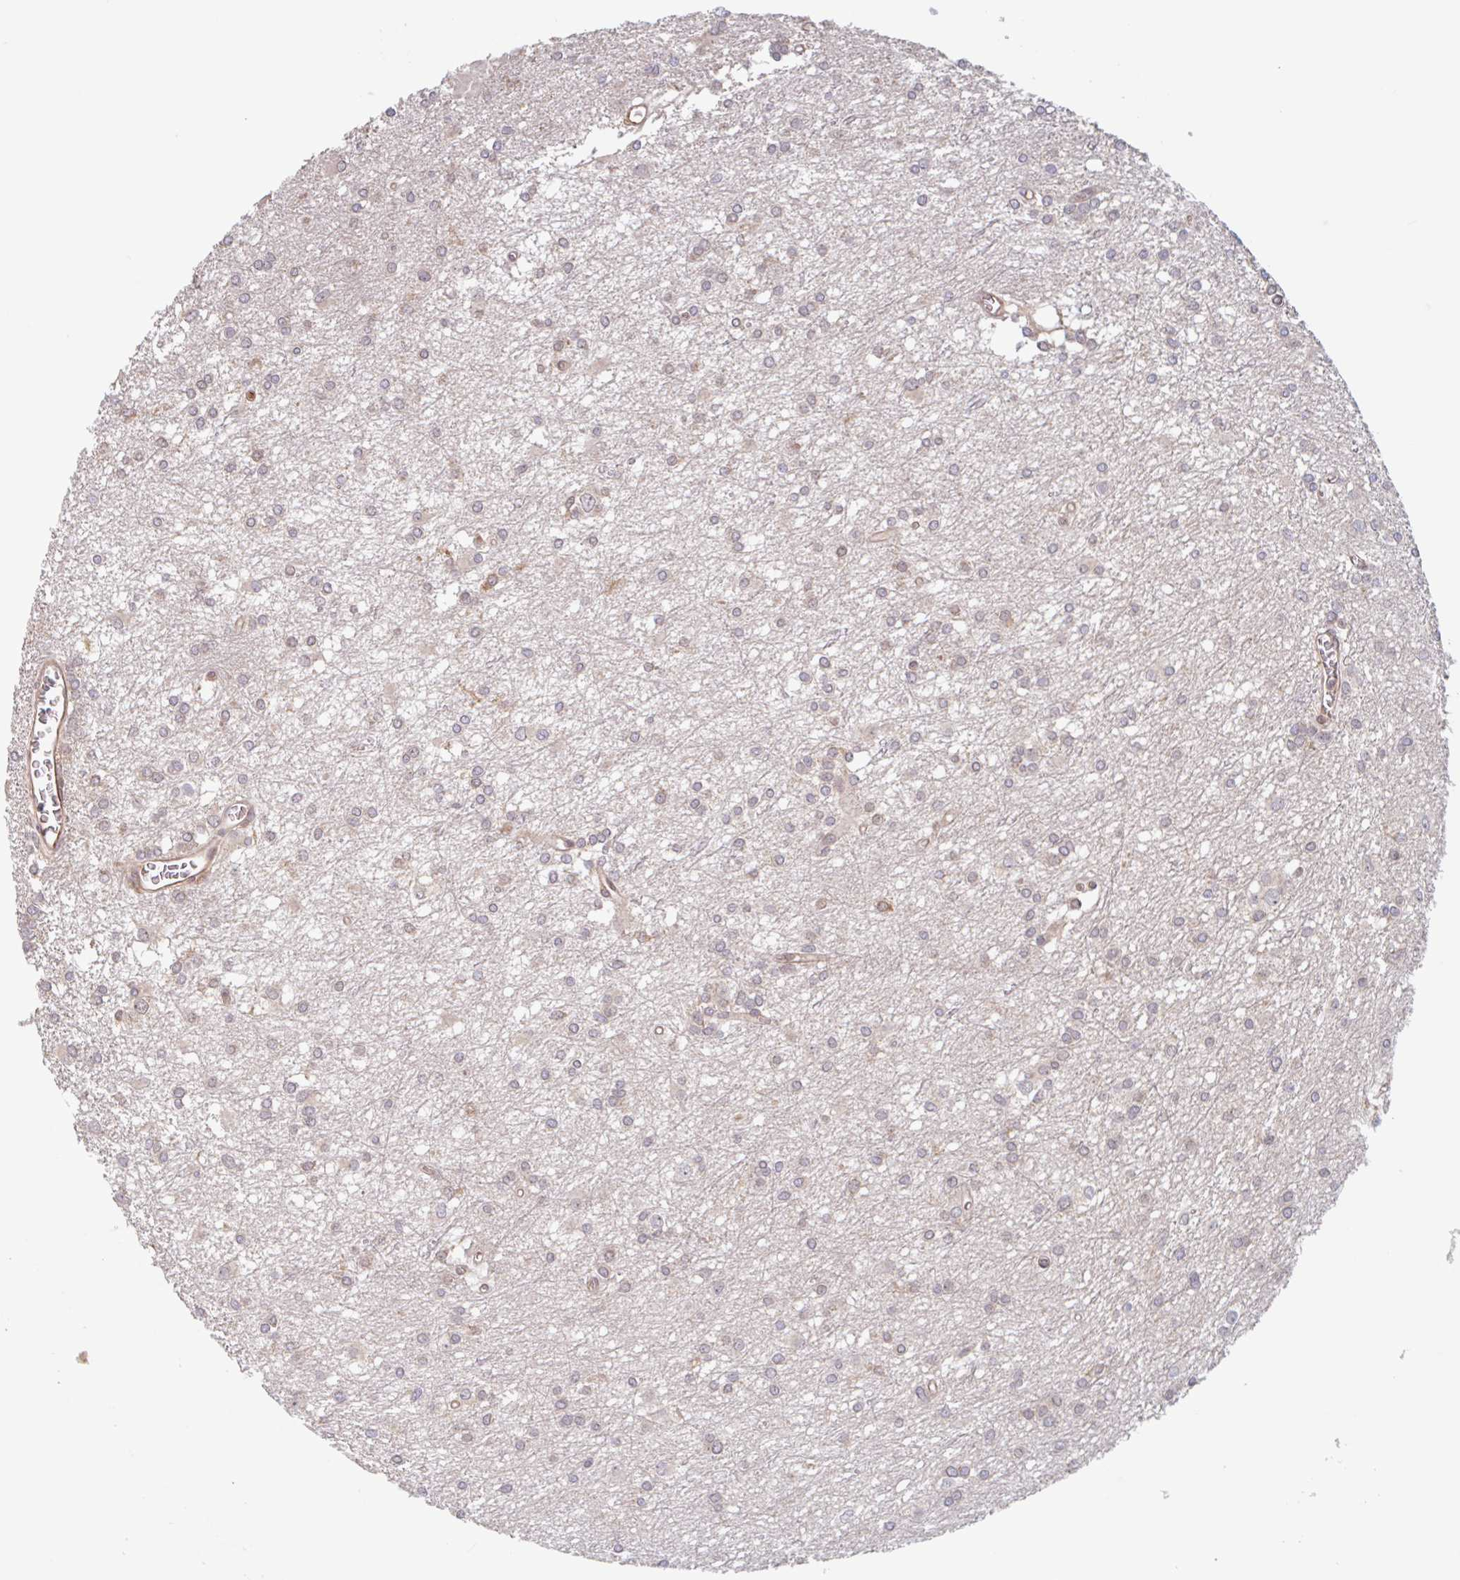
{"staining": {"intensity": "negative", "quantity": "none", "location": "none"}, "tissue": "glioma", "cell_type": "Tumor cells", "image_type": "cancer", "snomed": [{"axis": "morphology", "description": "Glioma, malignant, High grade"}, {"axis": "topography", "description": "Brain"}], "caption": "Tumor cells show no significant protein positivity in glioma.", "gene": "NUB1", "patient": {"sex": "male", "age": 48}}